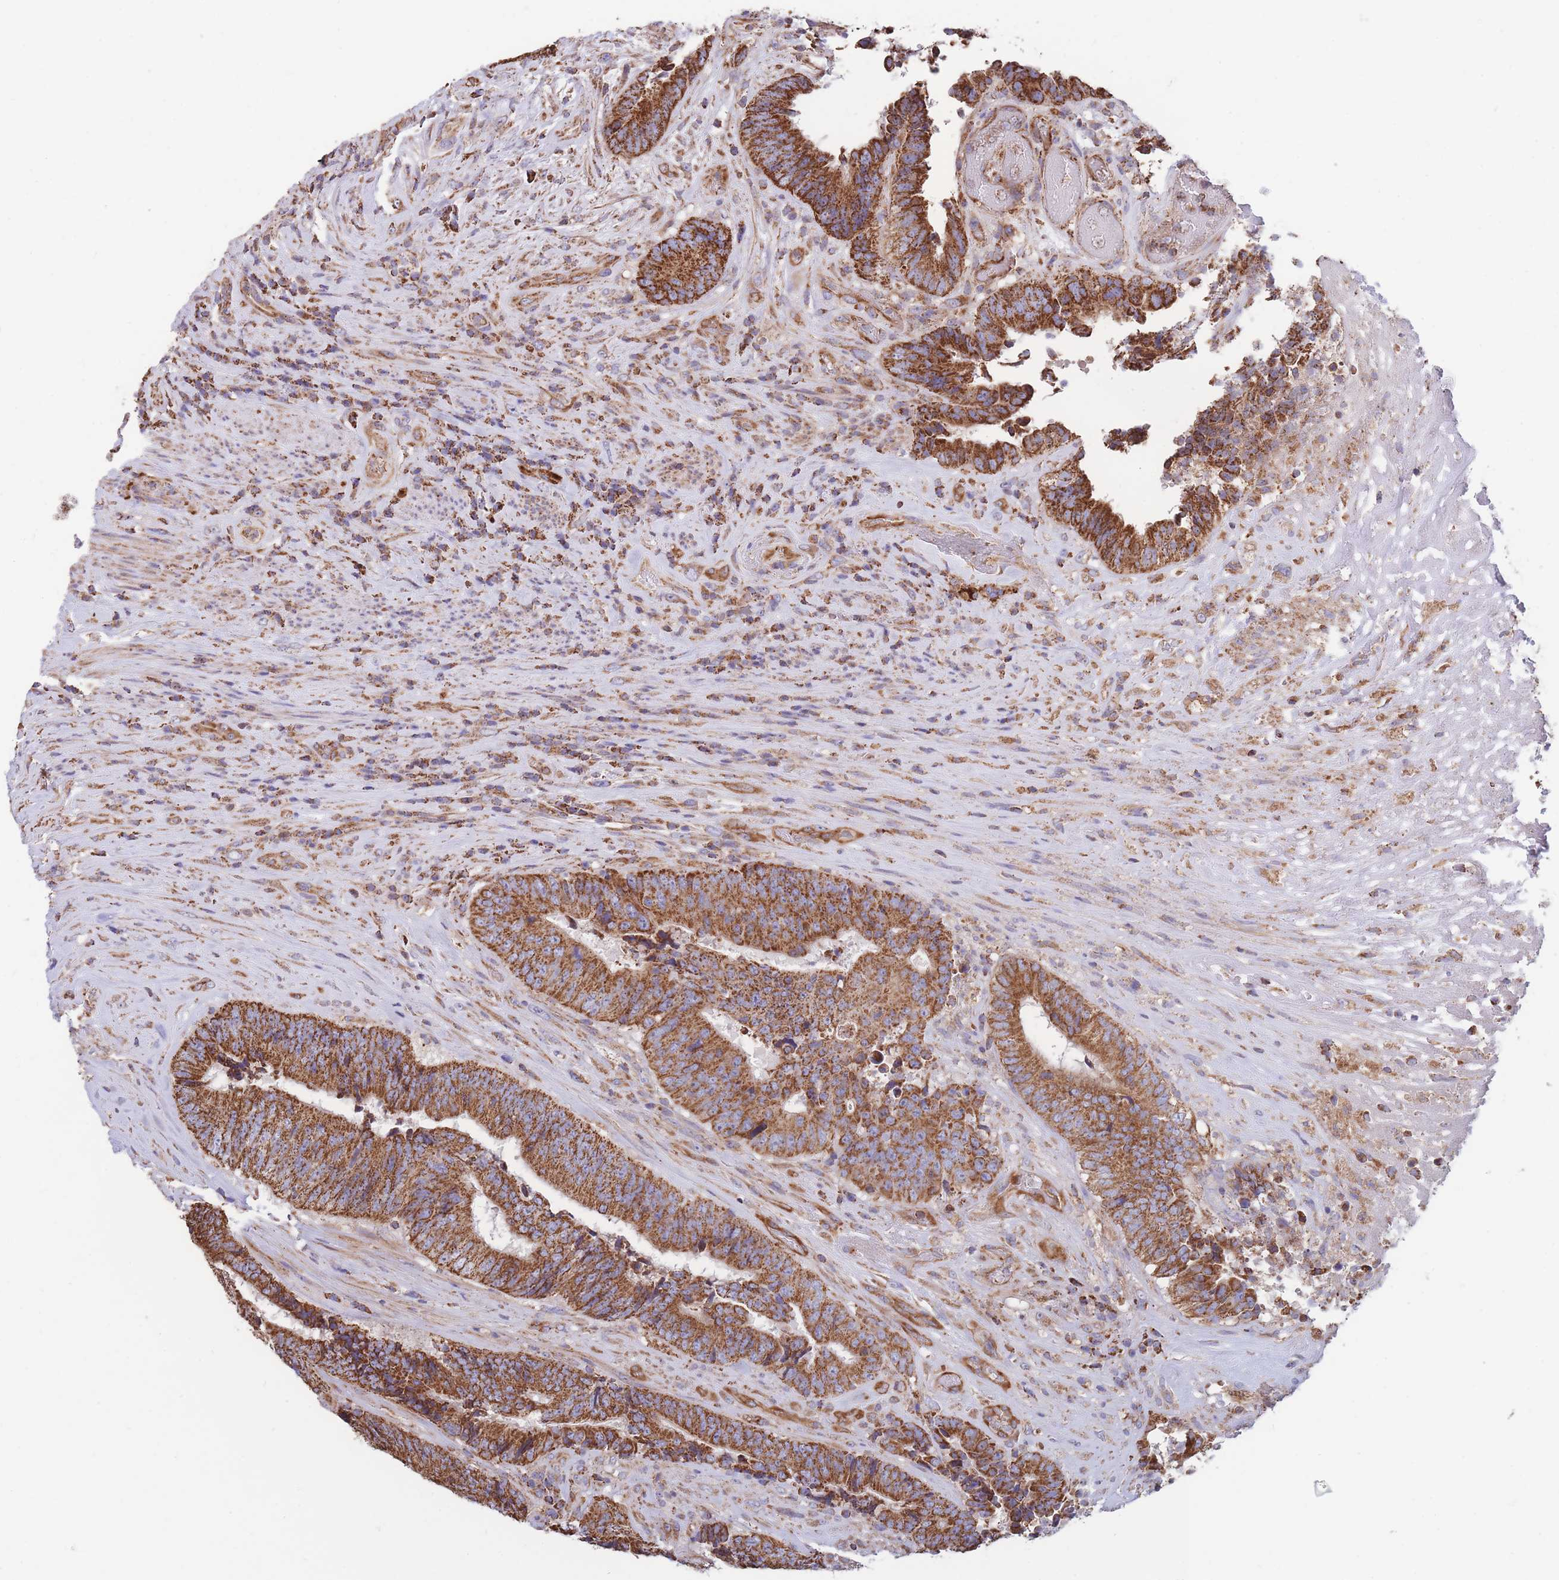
{"staining": {"intensity": "strong", "quantity": ">75%", "location": "cytoplasmic/membranous"}, "tissue": "colorectal cancer", "cell_type": "Tumor cells", "image_type": "cancer", "snomed": [{"axis": "morphology", "description": "Adenocarcinoma, NOS"}, {"axis": "topography", "description": "Rectum"}], "caption": "This photomicrograph displays colorectal adenocarcinoma stained with IHC to label a protein in brown. The cytoplasmic/membranous of tumor cells show strong positivity for the protein. Nuclei are counter-stained blue.", "gene": "FKBP8", "patient": {"sex": "male", "age": 72}}